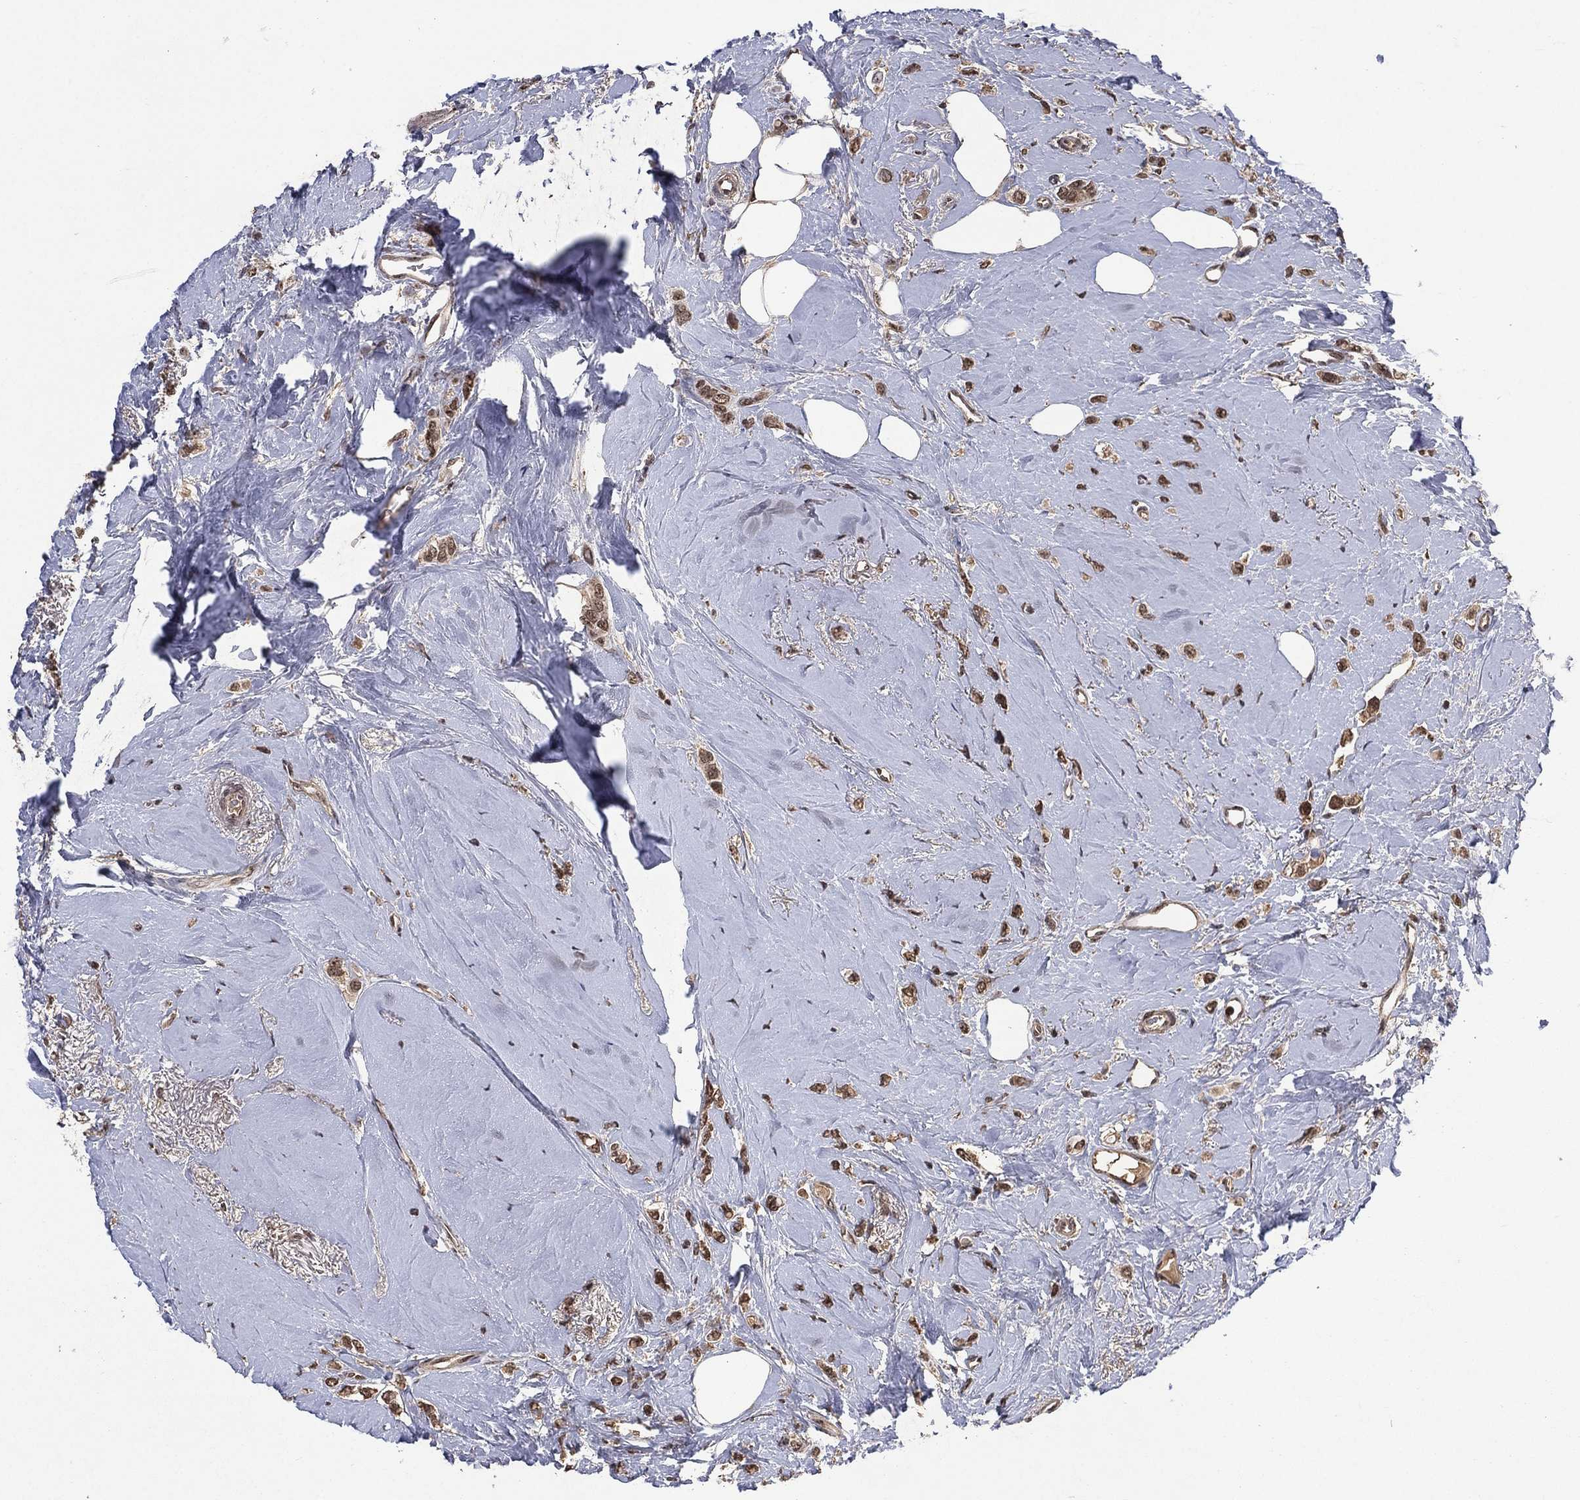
{"staining": {"intensity": "weak", "quantity": "25%-75%", "location": "cytoplasmic/membranous"}, "tissue": "breast cancer", "cell_type": "Tumor cells", "image_type": "cancer", "snomed": [{"axis": "morphology", "description": "Lobular carcinoma"}, {"axis": "topography", "description": "Breast"}], "caption": "Approximately 25%-75% of tumor cells in human breast lobular carcinoma exhibit weak cytoplasmic/membranous protein staining as visualized by brown immunohistochemical staining.", "gene": "NELFCD", "patient": {"sex": "female", "age": 66}}